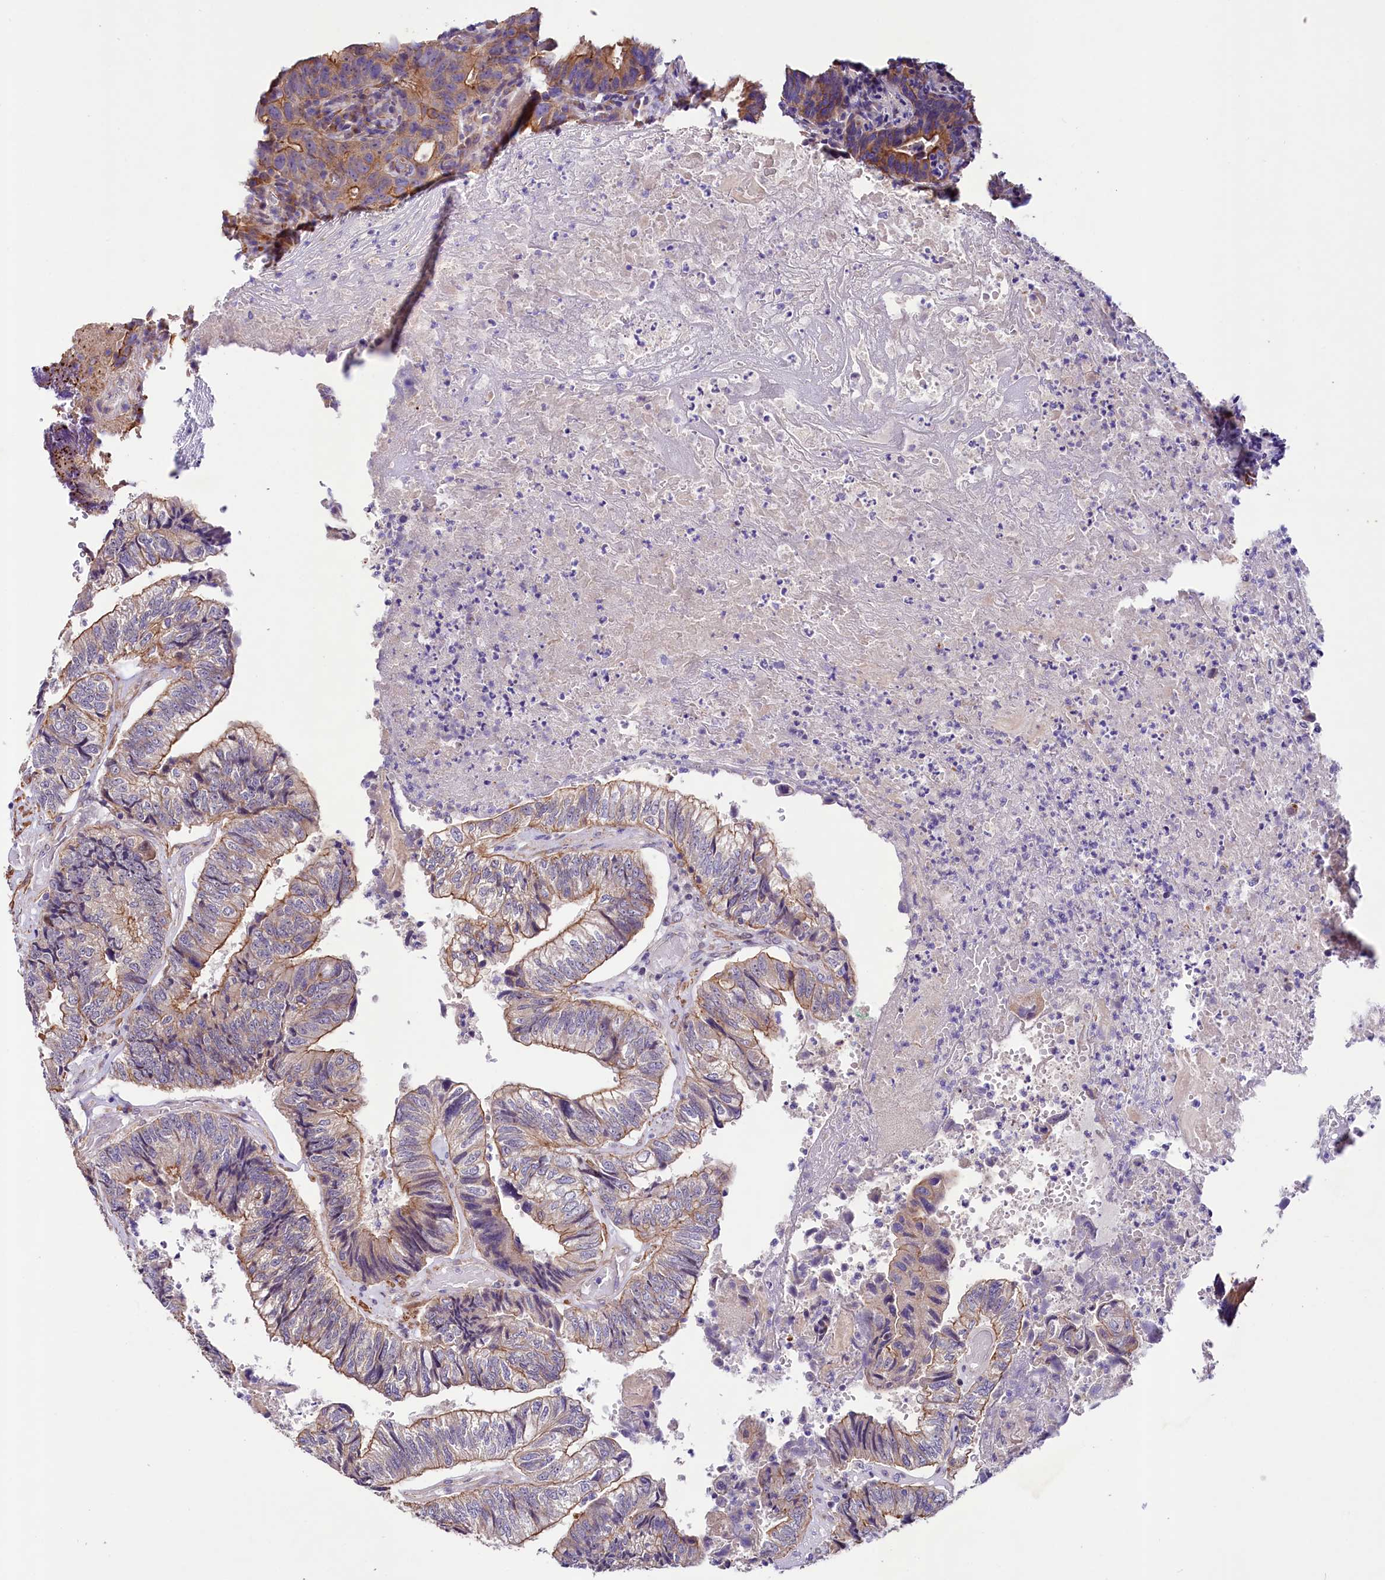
{"staining": {"intensity": "moderate", "quantity": "25%-75%", "location": "cytoplasmic/membranous"}, "tissue": "colorectal cancer", "cell_type": "Tumor cells", "image_type": "cancer", "snomed": [{"axis": "morphology", "description": "Adenocarcinoma, NOS"}, {"axis": "topography", "description": "Colon"}], "caption": "Immunohistochemistry (DAB (3,3'-diaminobenzidine)) staining of human colorectal adenocarcinoma displays moderate cytoplasmic/membranous protein positivity in about 25%-75% of tumor cells. The staining is performed using DAB (3,3'-diaminobenzidine) brown chromogen to label protein expression. The nuclei are counter-stained blue using hematoxylin.", "gene": "VPS11", "patient": {"sex": "female", "age": 67}}